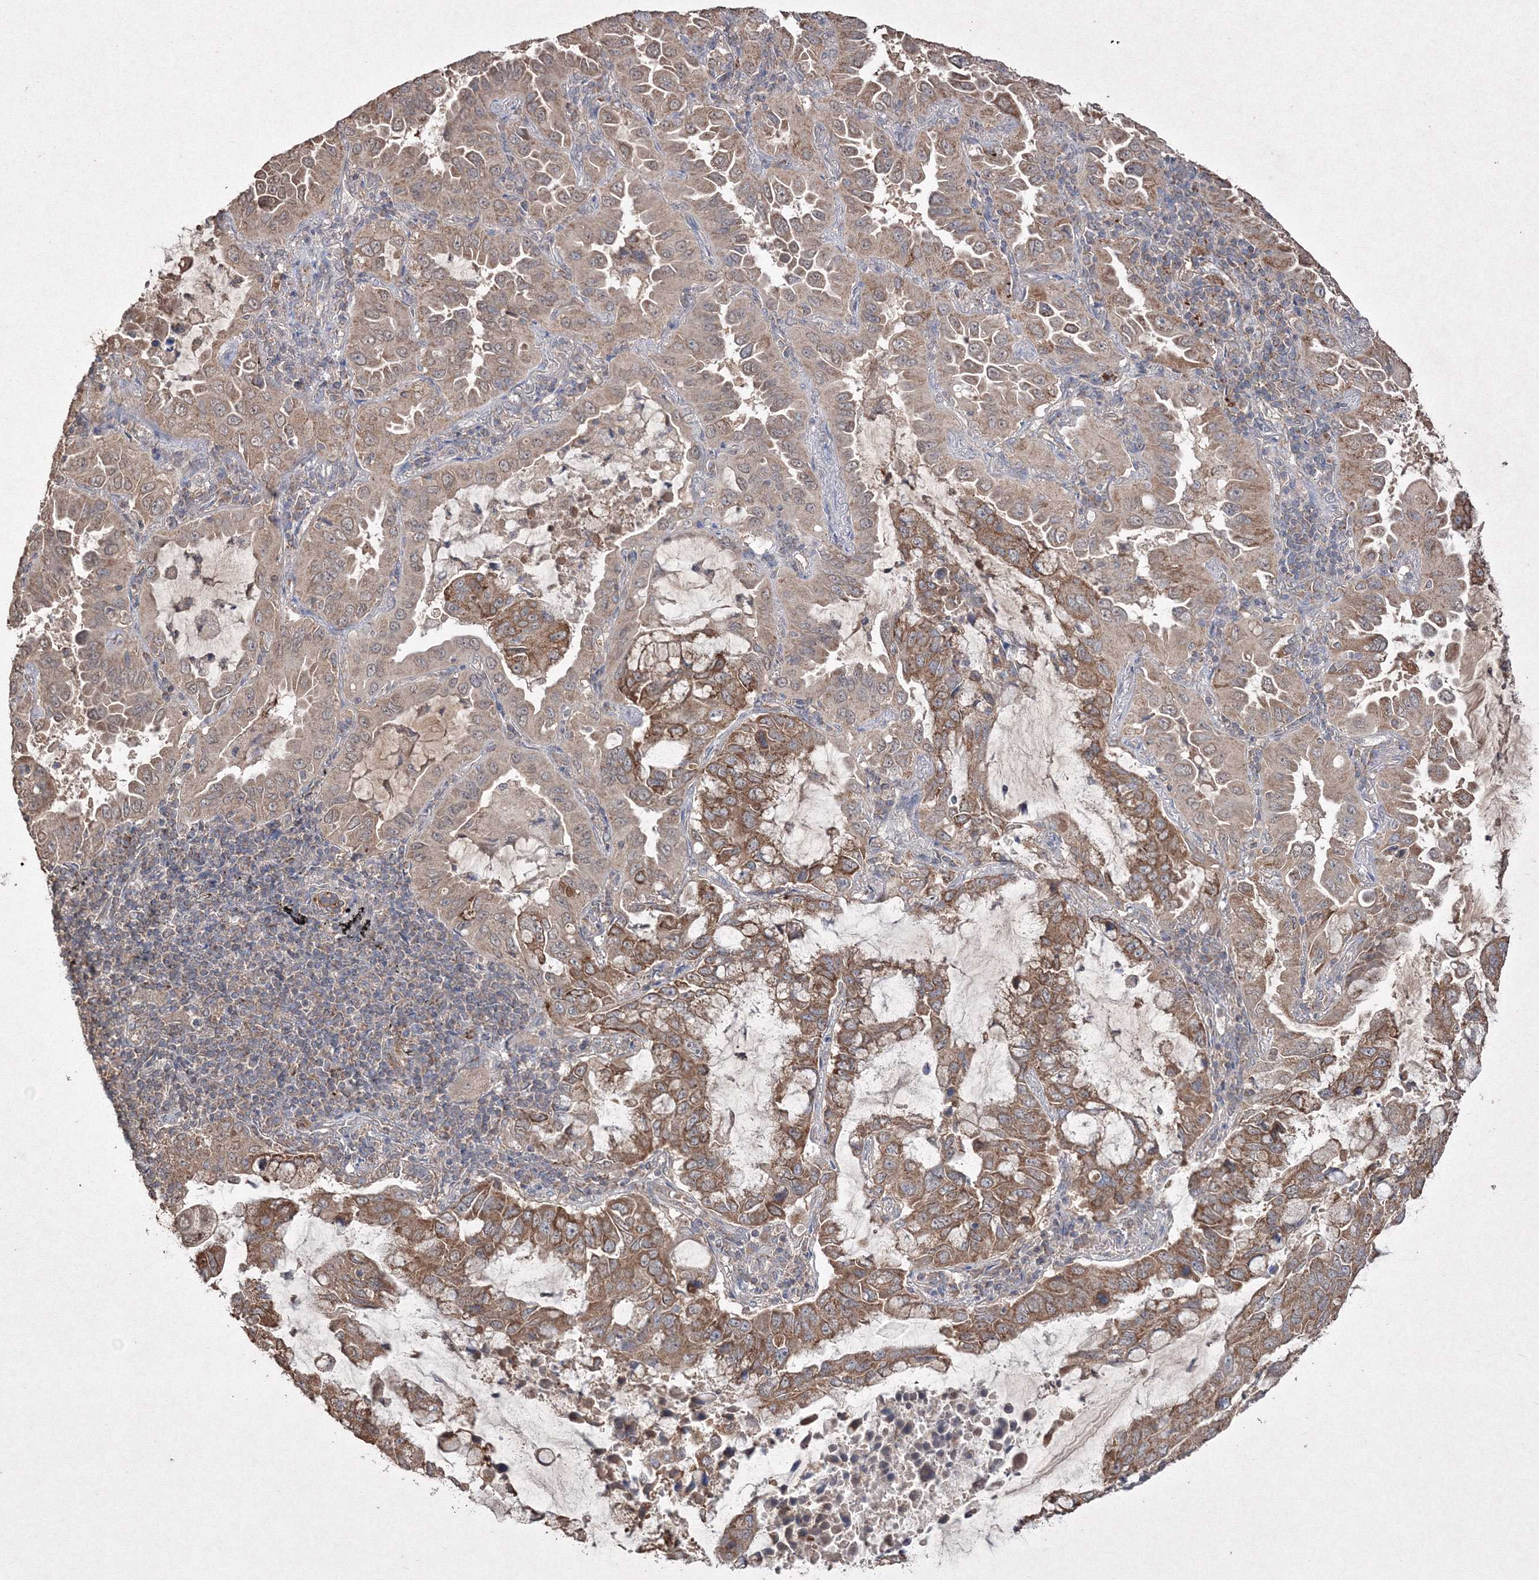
{"staining": {"intensity": "moderate", "quantity": ">75%", "location": "cytoplasmic/membranous"}, "tissue": "lung cancer", "cell_type": "Tumor cells", "image_type": "cancer", "snomed": [{"axis": "morphology", "description": "Adenocarcinoma, NOS"}, {"axis": "topography", "description": "Lung"}], "caption": "A micrograph showing moderate cytoplasmic/membranous positivity in approximately >75% of tumor cells in lung cancer, as visualized by brown immunohistochemical staining.", "gene": "GRSF1", "patient": {"sex": "male", "age": 64}}